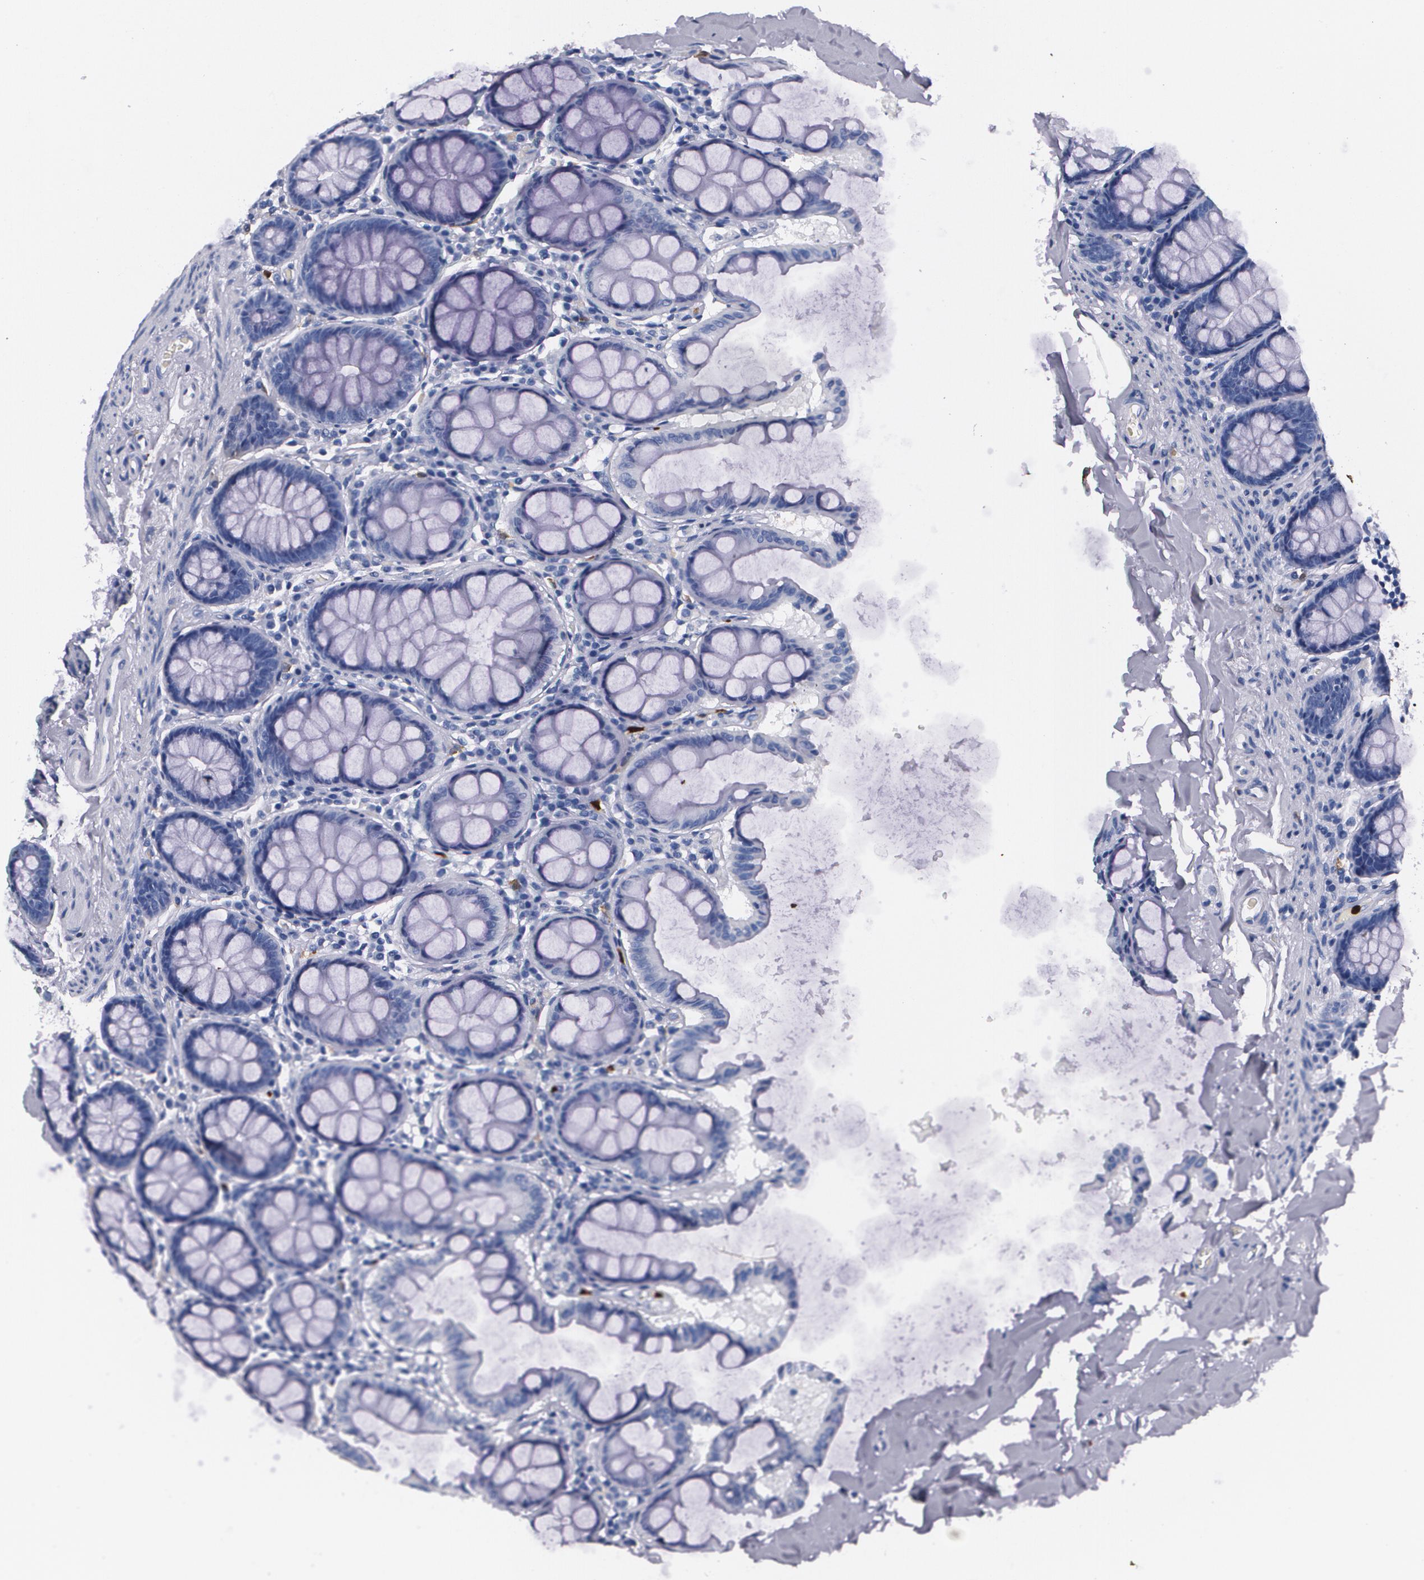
{"staining": {"intensity": "negative", "quantity": "none", "location": "none"}, "tissue": "colon", "cell_type": "Endothelial cells", "image_type": "normal", "snomed": [{"axis": "morphology", "description": "Normal tissue, NOS"}, {"axis": "topography", "description": "Colon"}], "caption": "This is a histopathology image of IHC staining of normal colon, which shows no positivity in endothelial cells.", "gene": "S100A8", "patient": {"sex": "female", "age": 61}}